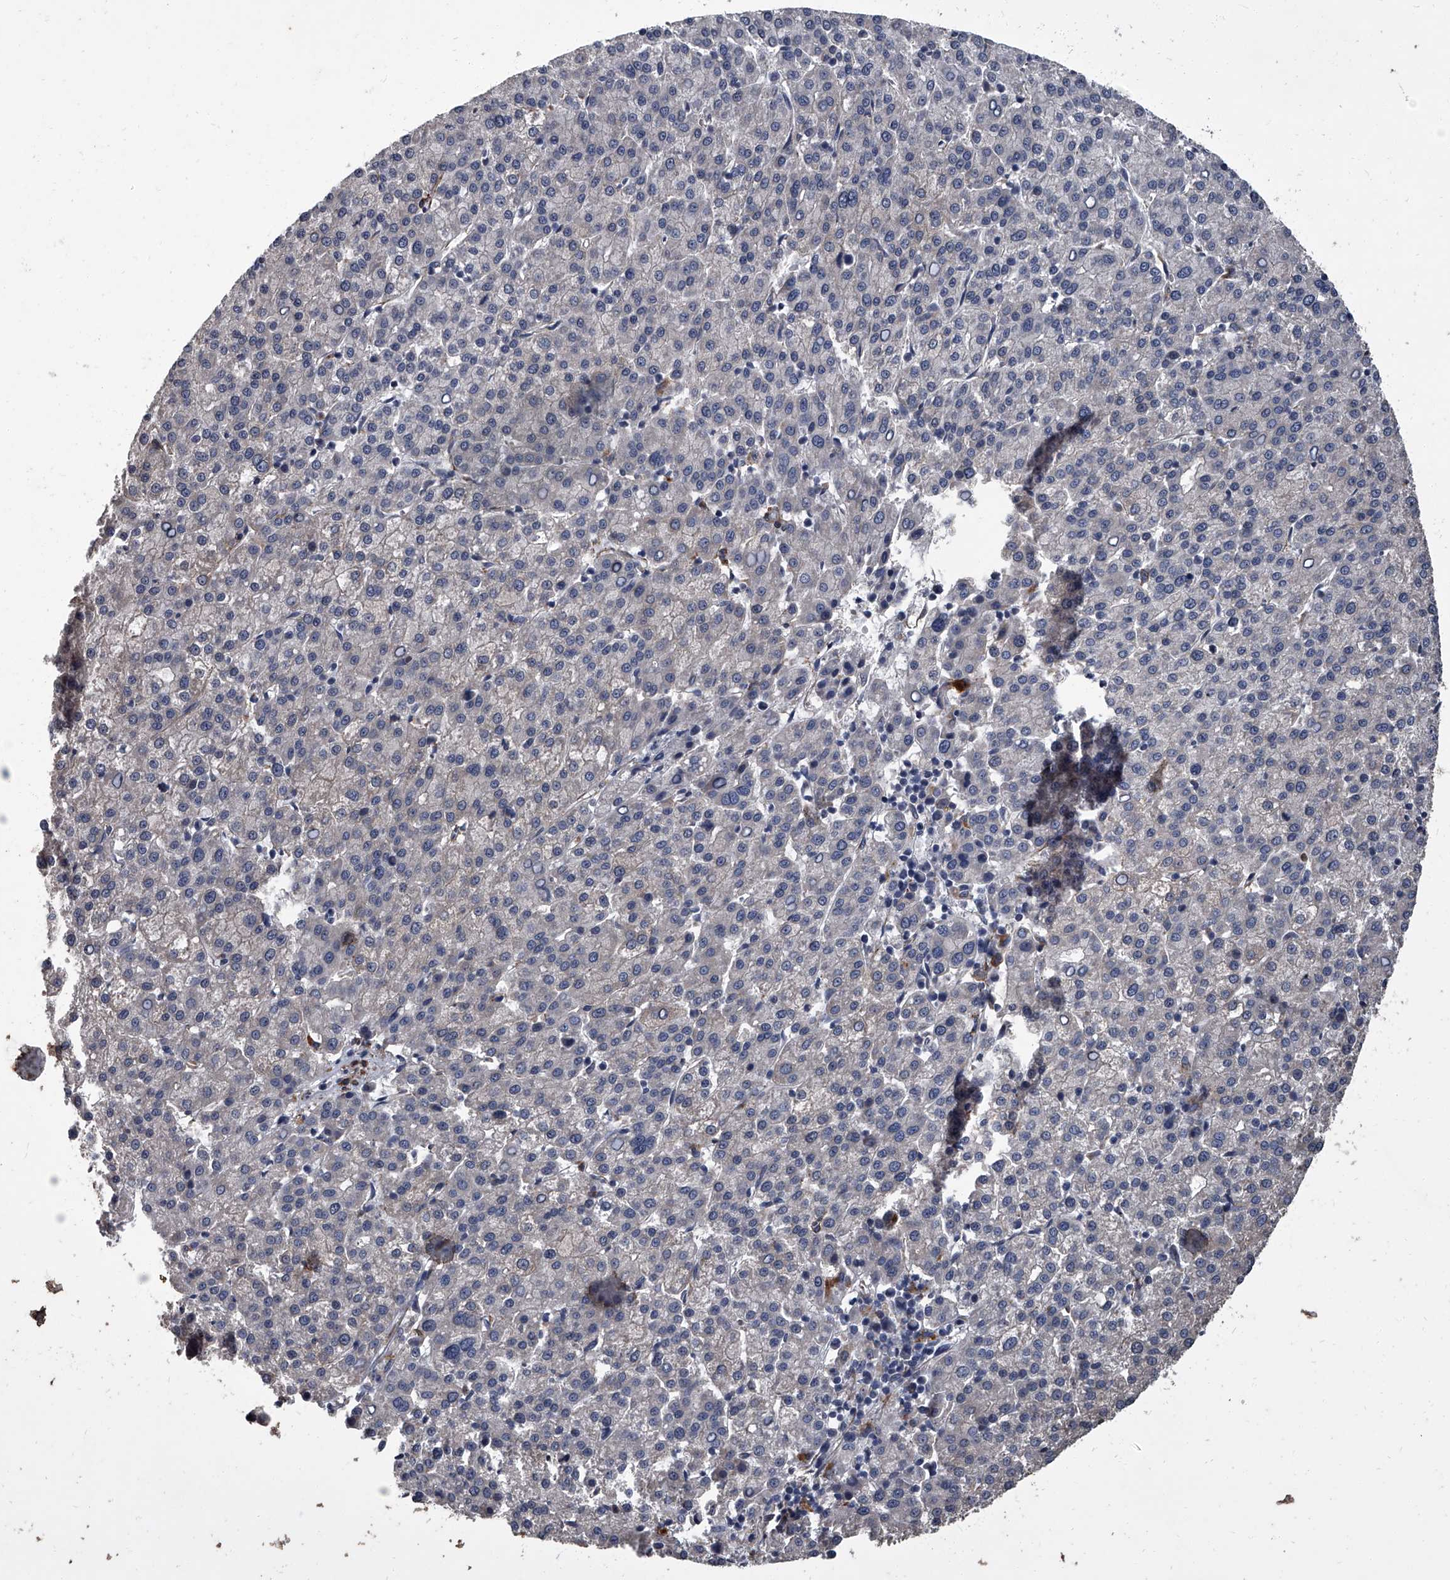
{"staining": {"intensity": "negative", "quantity": "none", "location": "none"}, "tissue": "liver cancer", "cell_type": "Tumor cells", "image_type": "cancer", "snomed": [{"axis": "morphology", "description": "Carcinoma, Hepatocellular, NOS"}, {"axis": "topography", "description": "Liver"}], "caption": "Immunohistochemistry photomicrograph of liver hepatocellular carcinoma stained for a protein (brown), which demonstrates no expression in tumor cells. The staining is performed using DAB (3,3'-diaminobenzidine) brown chromogen with nuclei counter-stained in using hematoxylin.", "gene": "SIRT4", "patient": {"sex": "female", "age": 58}}